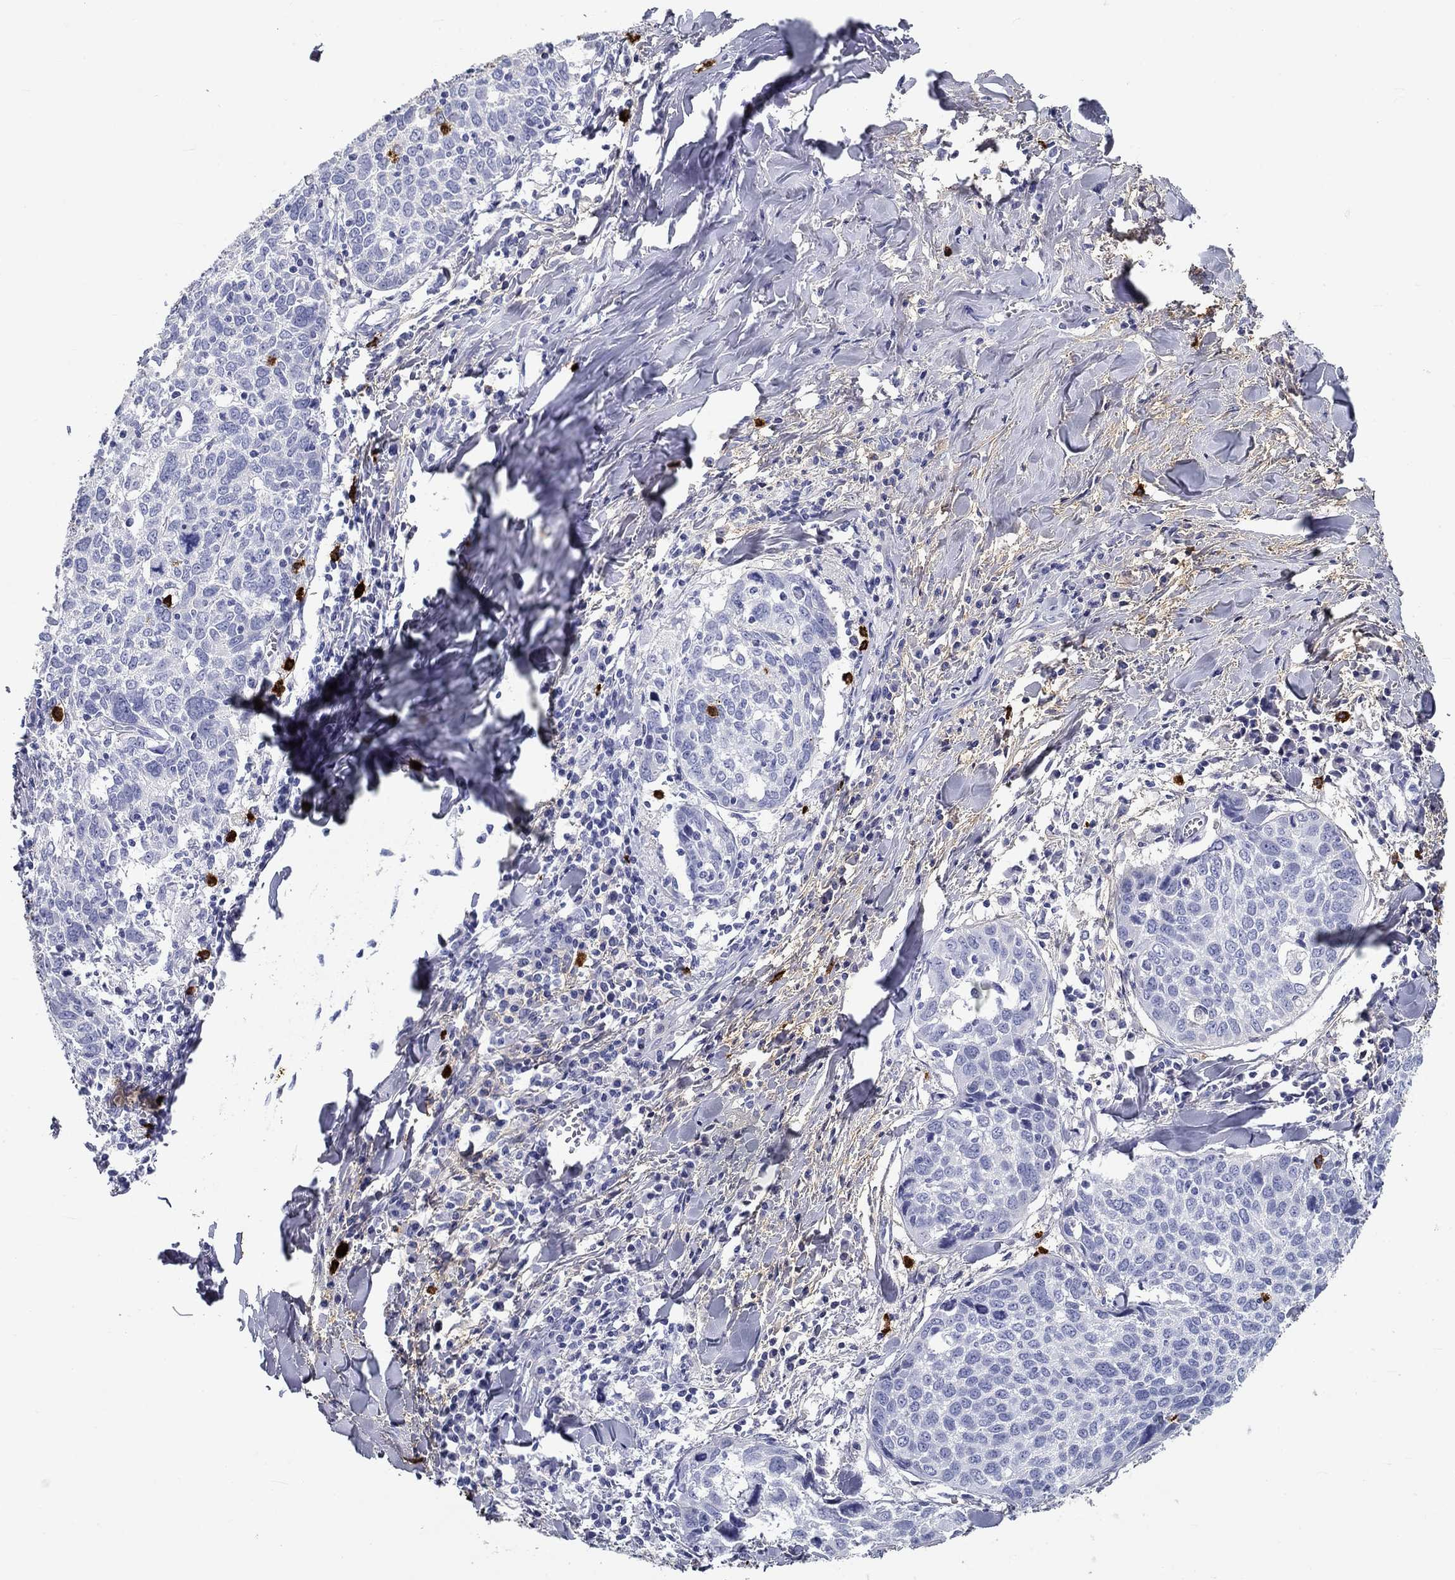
{"staining": {"intensity": "negative", "quantity": "none", "location": "none"}, "tissue": "lung cancer", "cell_type": "Tumor cells", "image_type": "cancer", "snomed": [{"axis": "morphology", "description": "Squamous cell carcinoma, NOS"}, {"axis": "topography", "description": "Lung"}], "caption": "An IHC histopathology image of lung squamous cell carcinoma is shown. There is no staining in tumor cells of lung squamous cell carcinoma.", "gene": "CD40LG", "patient": {"sex": "male", "age": 57}}